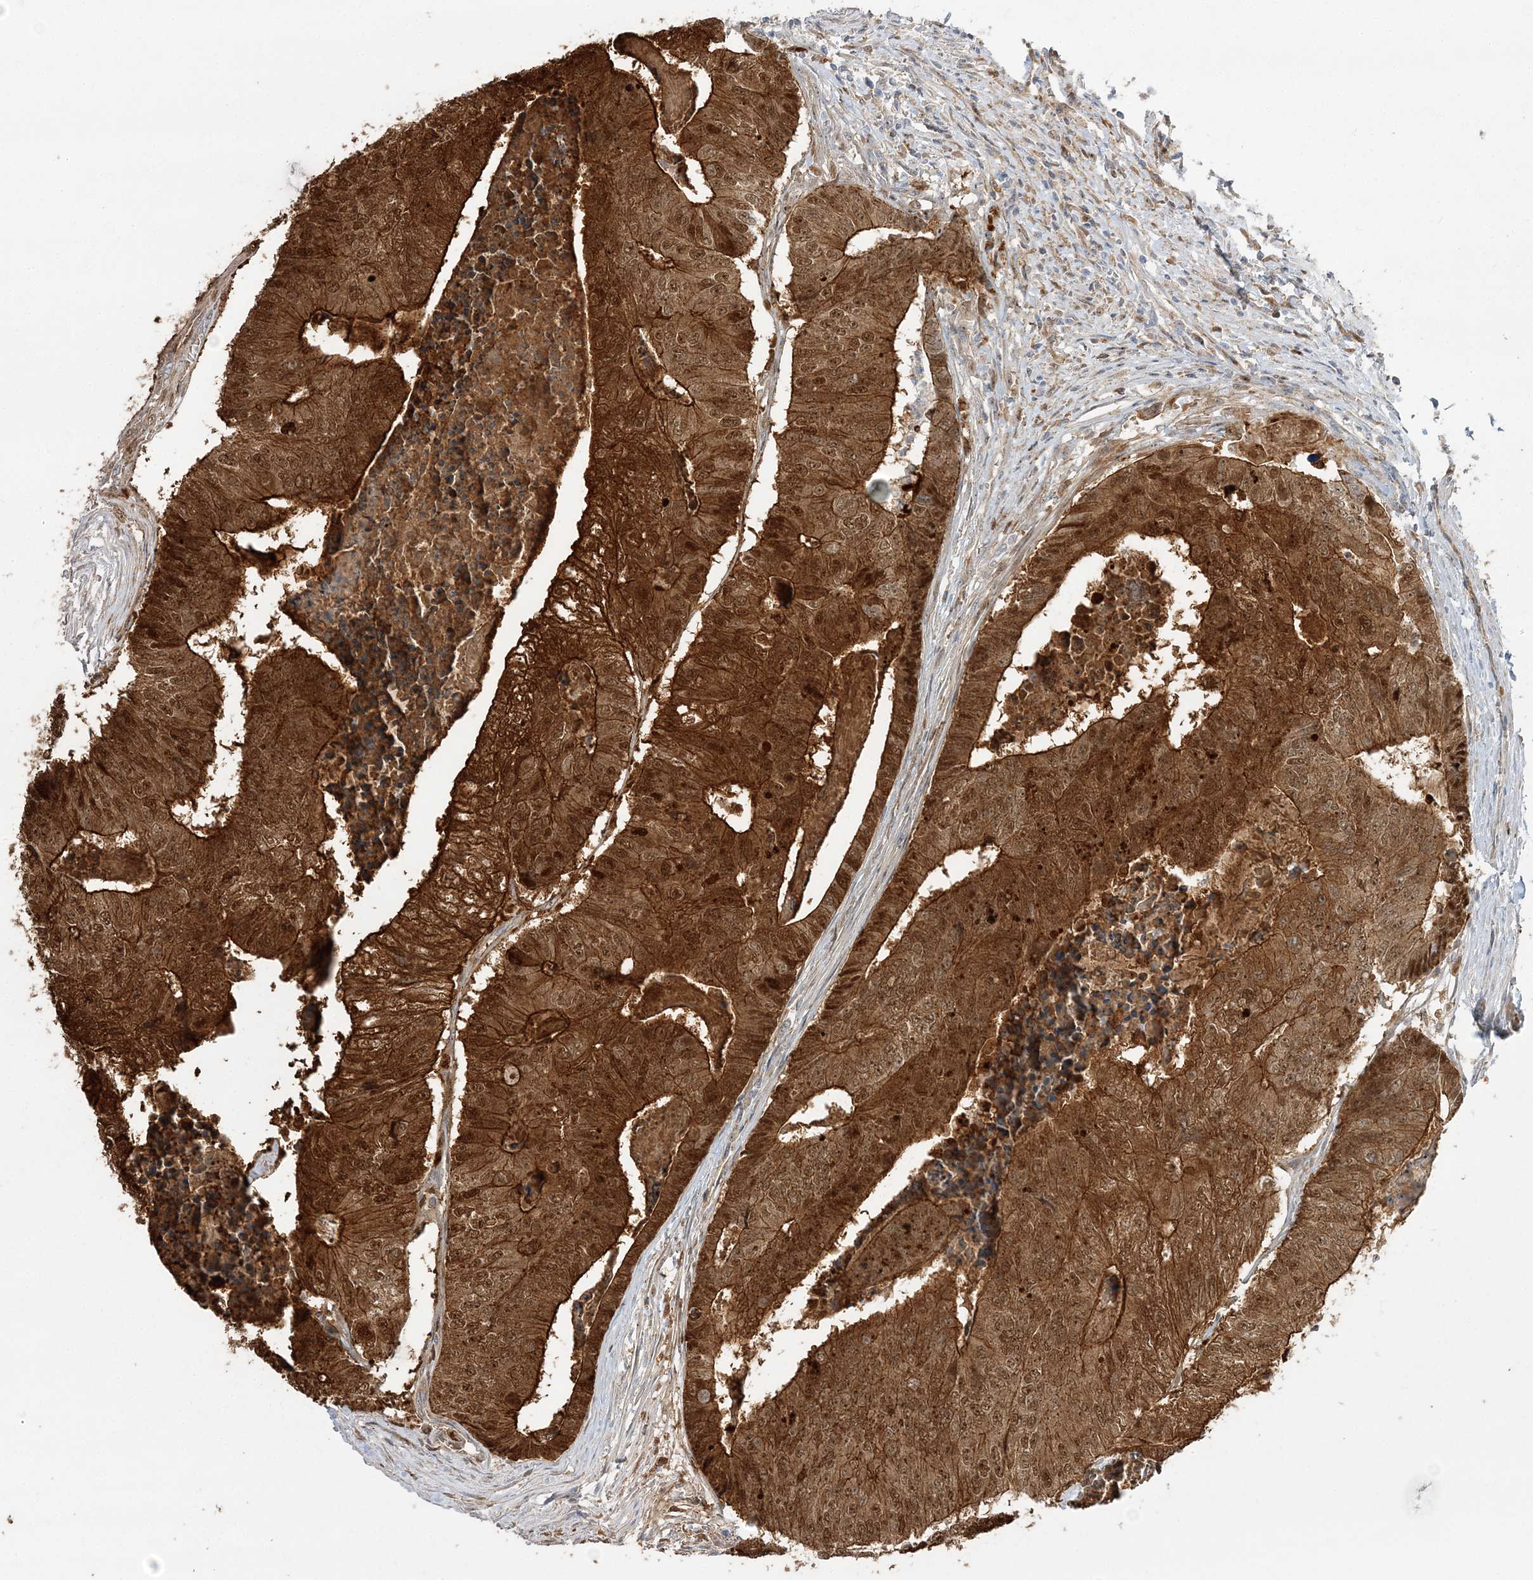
{"staining": {"intensity": "strong", "quantity": ">75%", "location": "cytoplasmic/membranous,nuclear"}, "tissue": "colorectal cancer", "cell_type": "Tumor cells", "image_type": "cancer", "snomed": [{"axis": "morphology", "description": "Adenocarcinoma, NOS"}, {"axis": "topography", "description": "Colon"}], "caption": "This histopathology image demonstrates IHC staining of human colorectal cancer, with high strong cytoplasmic/membranous and nuclear staining in about >75% of tumor cells.", "gene": "NPM3", "patient": {"sex": "female", "age": 67}}